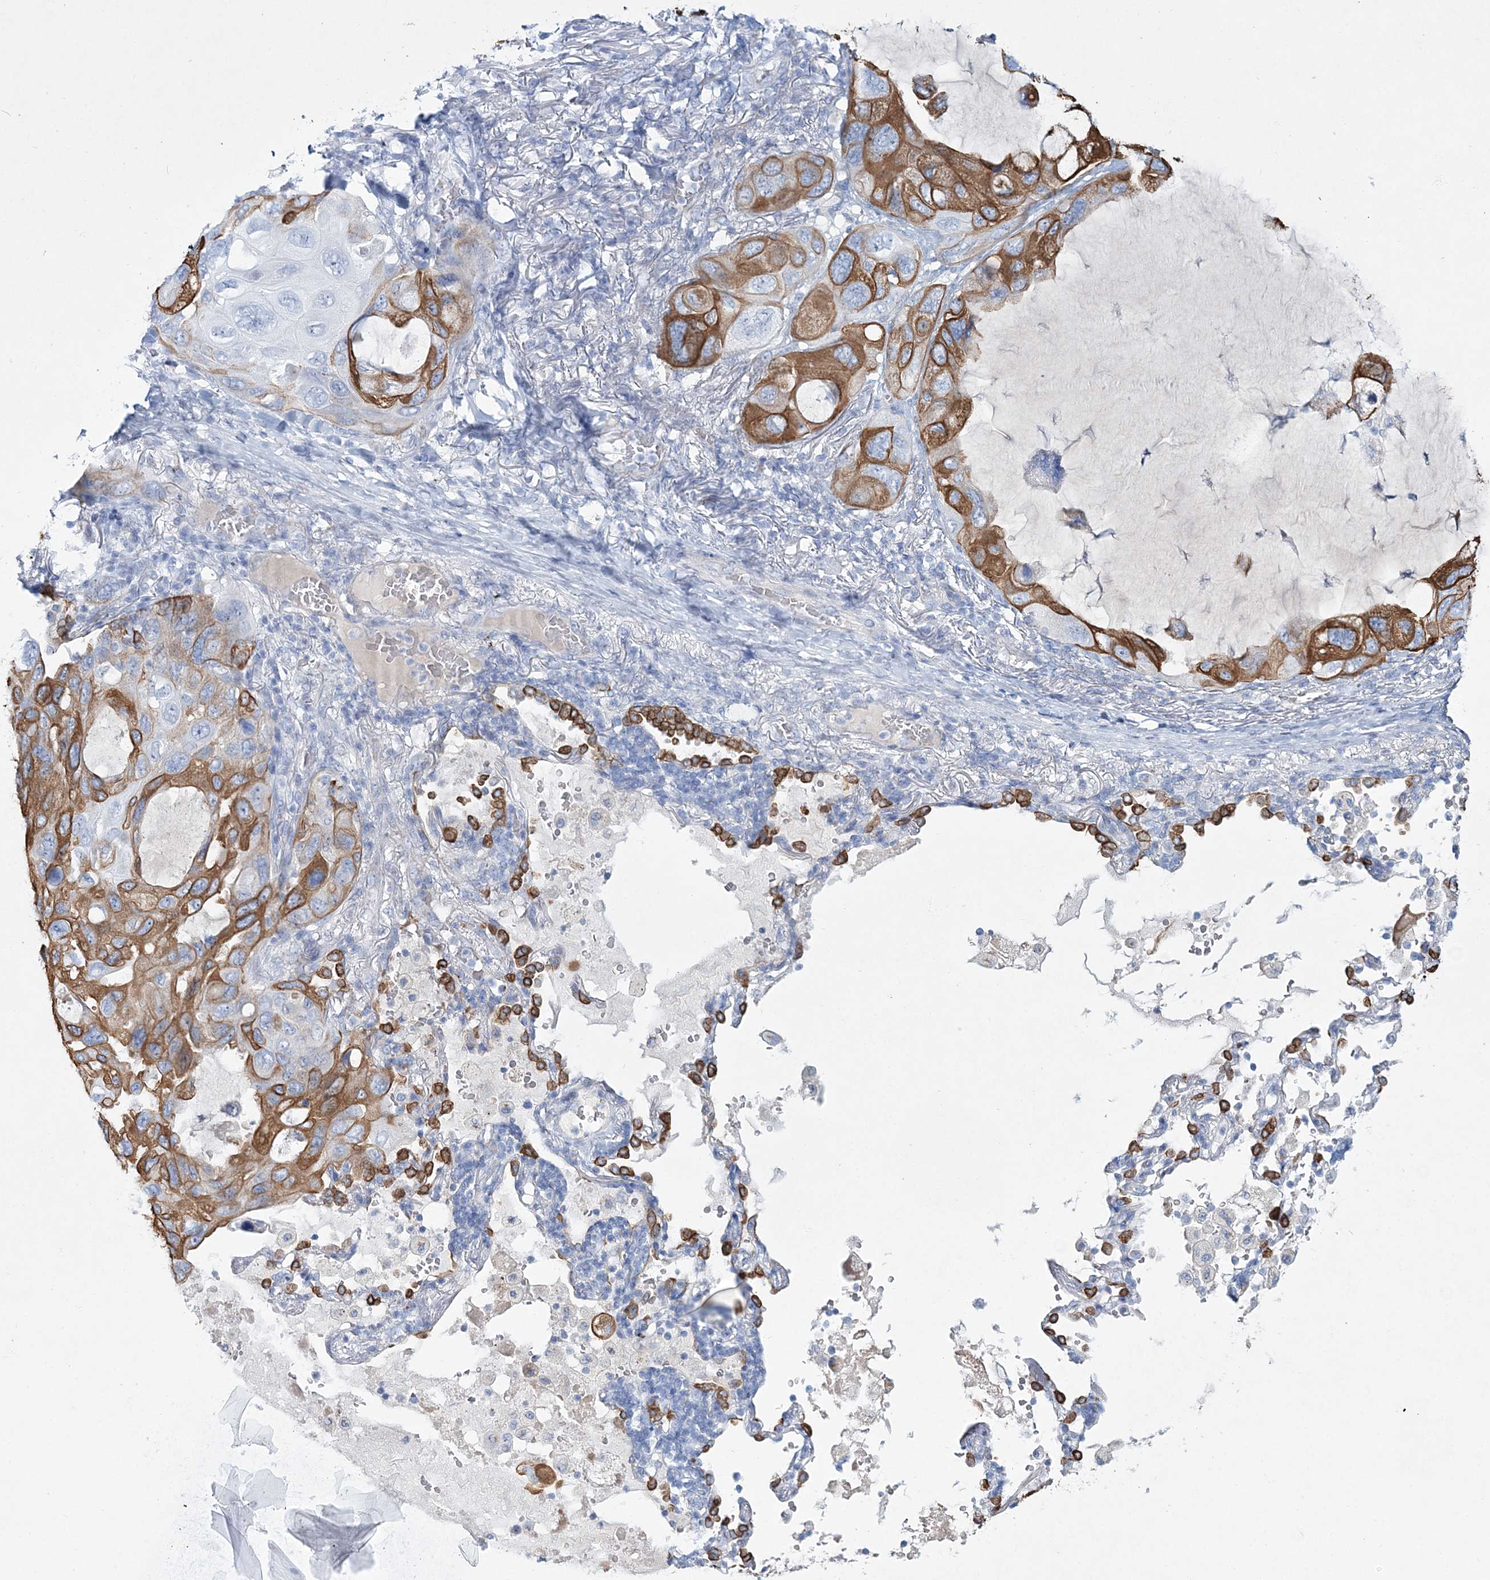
{"staining": {"intensity": "moderate", "quantity": ">75%", "location": "cytoplasmic/membranous"}, "tissue": "lung cancer", "cell_type": "Tumor cells", "image_type": "cancer", "snomed": [{"axis": "morphology", "description": "Squamous cell carcinoma, NOS"}, {"axis": "topography", "description": "Lung"}], "caption": "Immunohistochemical staining of lung cancer shows medium levels of moderate cytoplasmic/membranous protein positivity in approximately >75% of tumor cells. The protein of interest is stained brown, and the nuclei are stained in blue (DAB IHC with brightfield microscopy, high magnification).", "gene": "ADGRL1", "patient": {"sex": "female", "age": 73}}